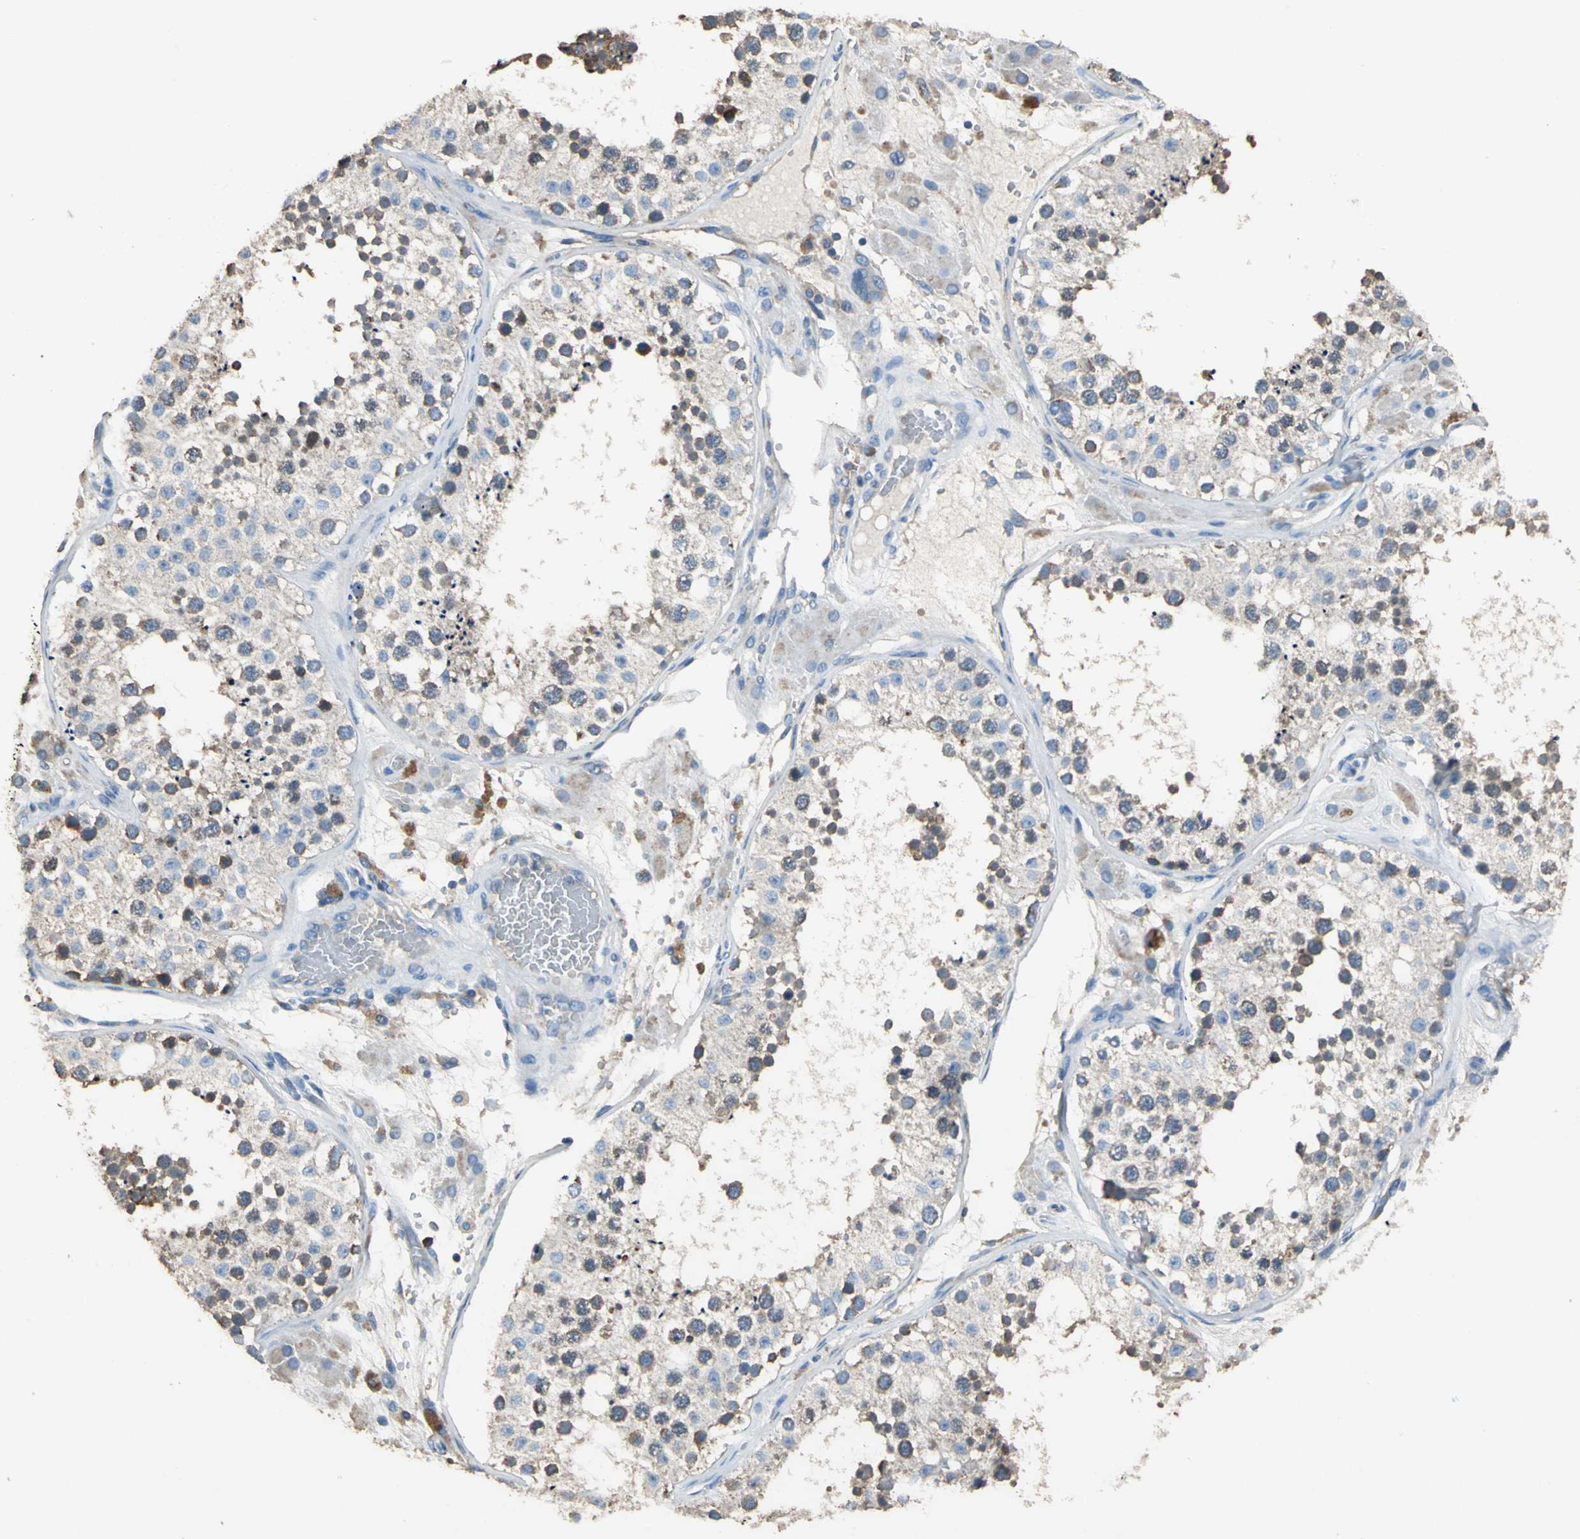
{"staining": {"intensity": "moderate", "quantity": ">75%", "location": "cytoplasmic/membranous"}, "tissue": "testis", "cell_type": "Cells in seminiferous ducts", "image_type": "normal", "snomed": [{"axis": "morphology", "description": "Normal tissue, NOS"}, {"axis": "topography", "description": "Testis"}], "caption": "Protein staining by immunohistochemistry demonstrates moderate cytoplasmic/membranous staining in approximately >75% of cells in seminiferous ducts in normal testis. Using DAB (brown) and hematoxylin (blue) stains, captured at high magnification using brightfield microscopy.", "gene": "HEPH", "patient": {"sex": "male", "age": 26}}